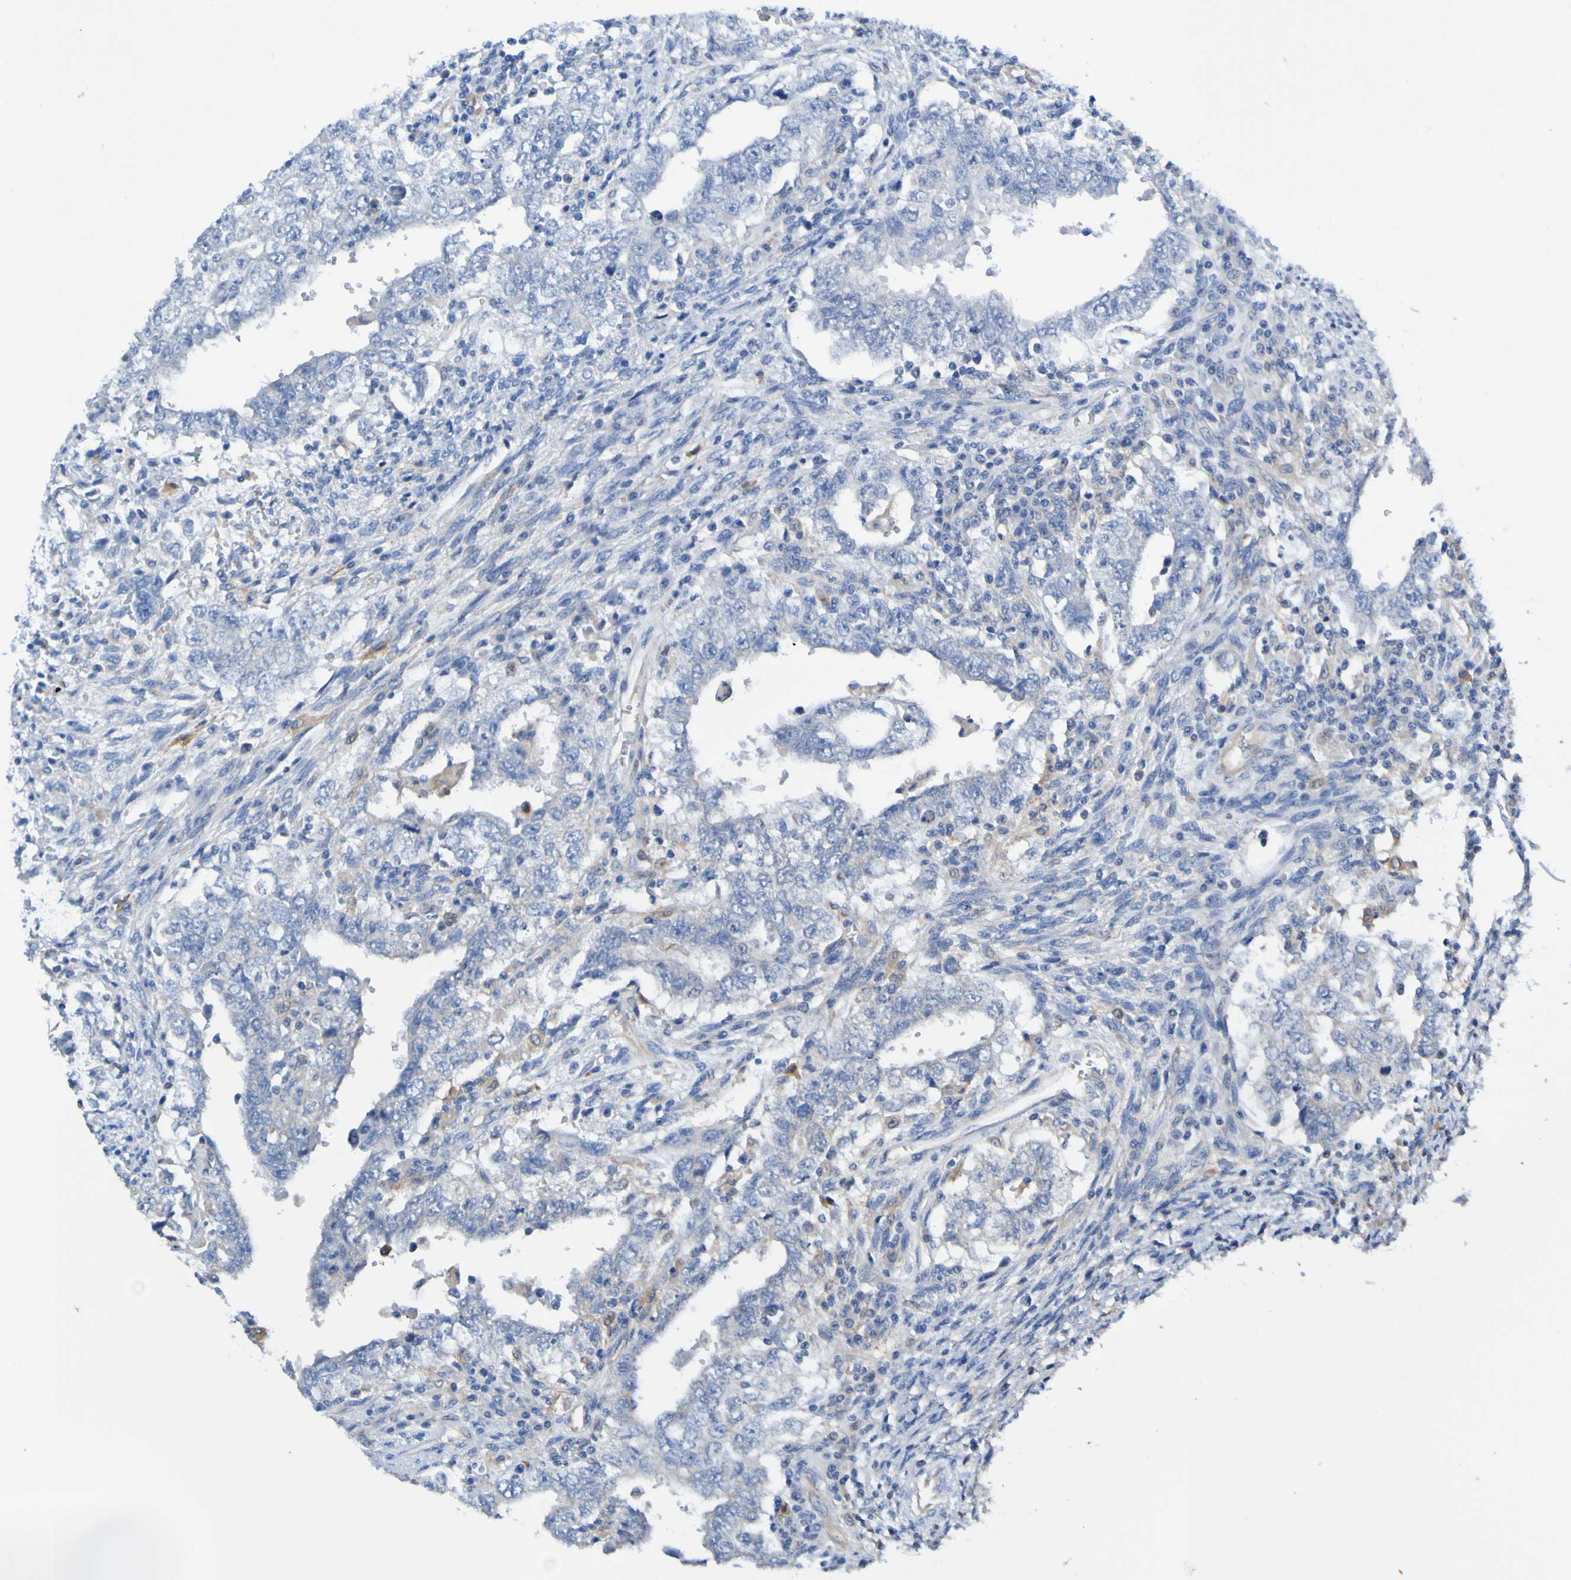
{"staining": {"intensity": "negative", "quantity": "none", "location": "none"}, "tissue": "testis cancer", "cell_type": "Tumor cells", "image_type": "cancer", "snomed": [{"axis": "morphology", "description": "Carcinoma, Embryonal, NOS"}, {"axis": "topography", "description": "Testis"}], "caption": "Testis embryonal carcinoma was stained to show a protein in brown. There is no significant staining in tumor cells.", "gene": "METAP2", "patient": {"sex": "male", "age": 26}}